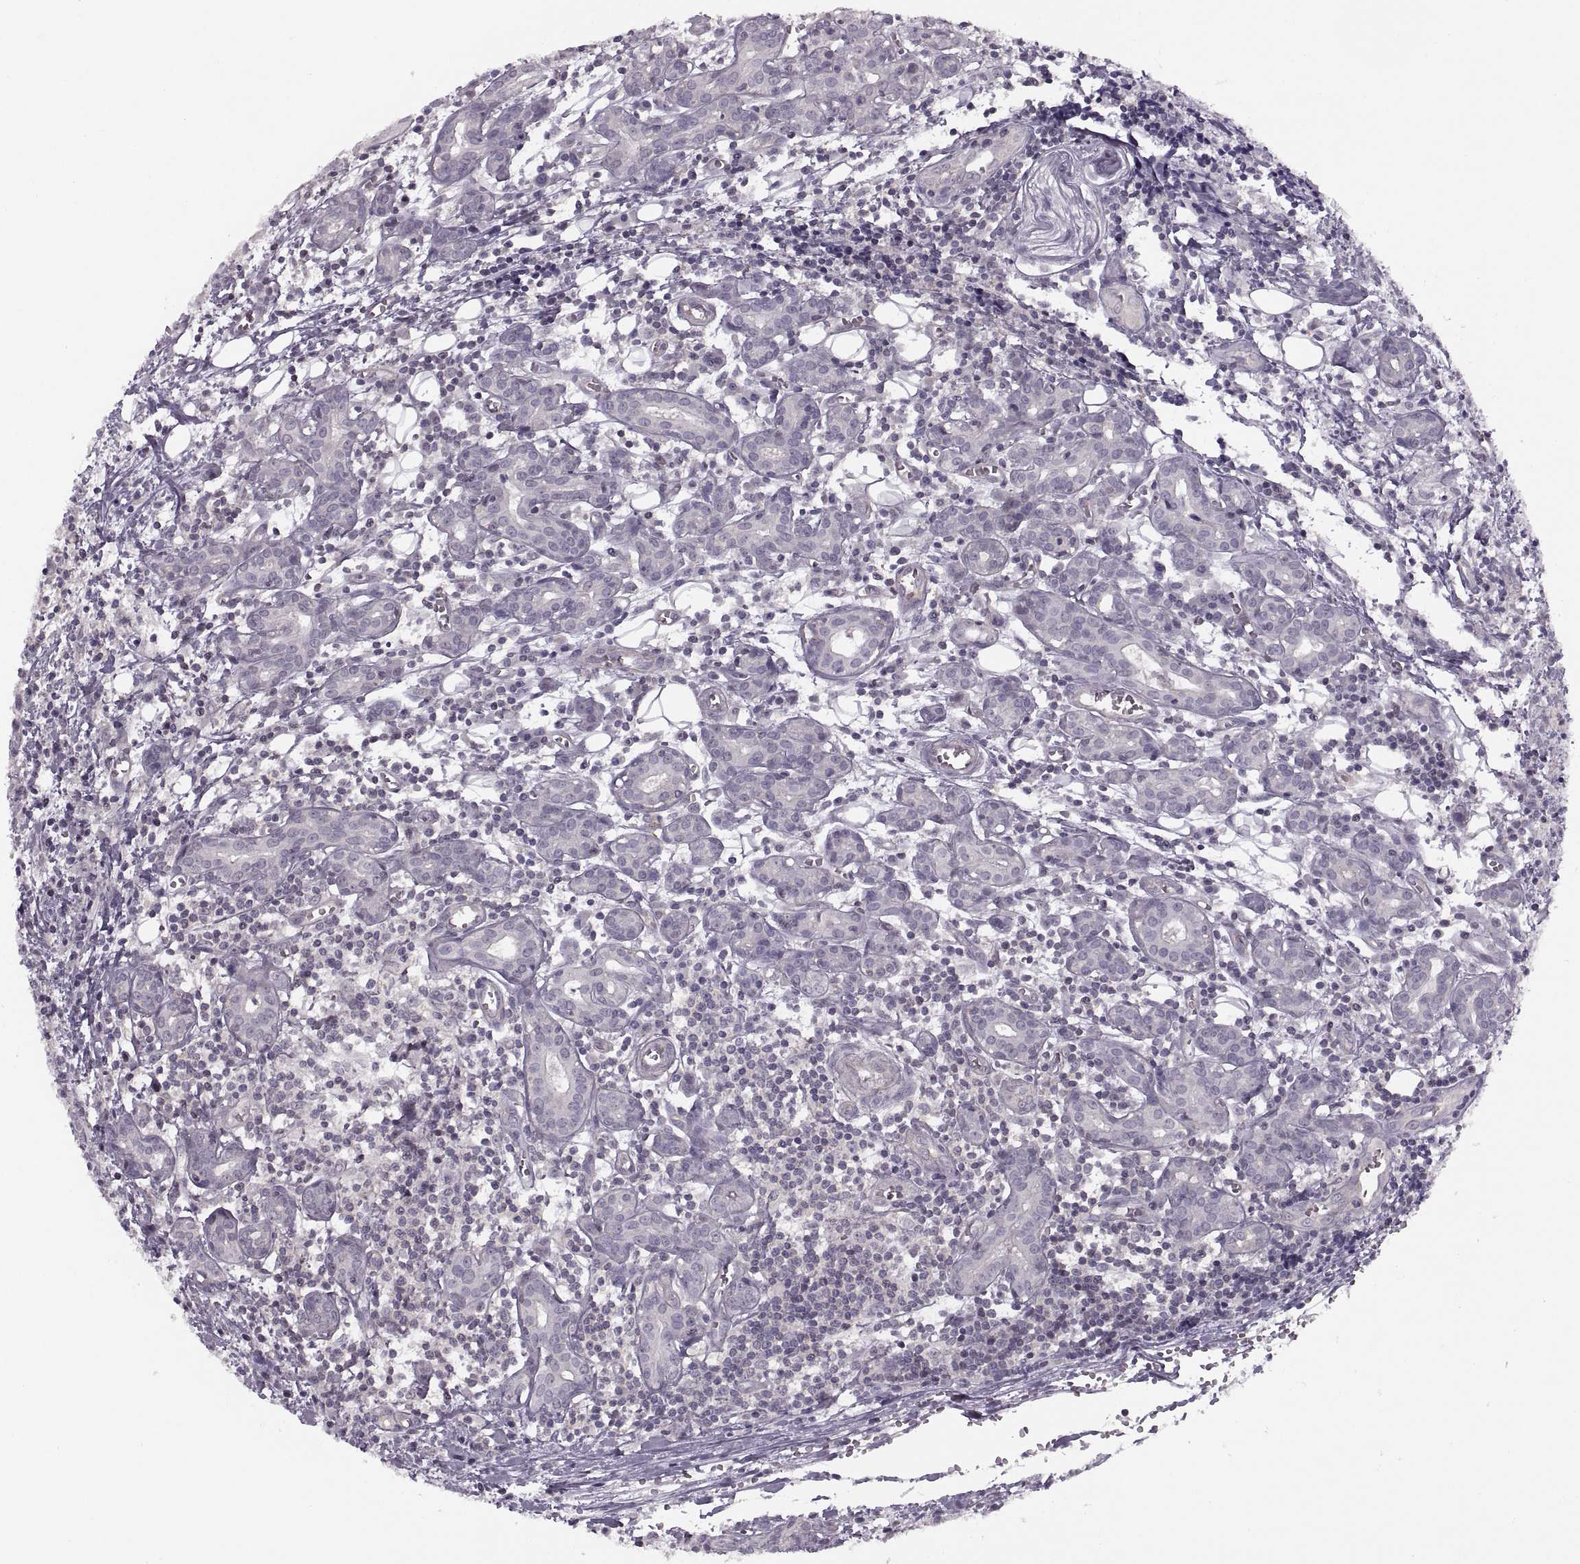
{"staining": {"intensity": "negative", "quantity": "none", "location": "none"}, "tissue": "head and neck cancer", "cell_type": "Tumor cells", "image_type": "cancer", "snomed": [{"axis": "morphology", "description": "Adenocarcinoma, NOS"}, {"axis": "topography", "description": "Head-Neck"}], "caption": "A photomicrograph of human head and neck adenocarcinoma is negative for staining in tumor cells. (Immunohistochemistry, brightfield microscopy, high magnification).", "gene": "LUZP2", "patient": {"sex": "male", "age": 76}}